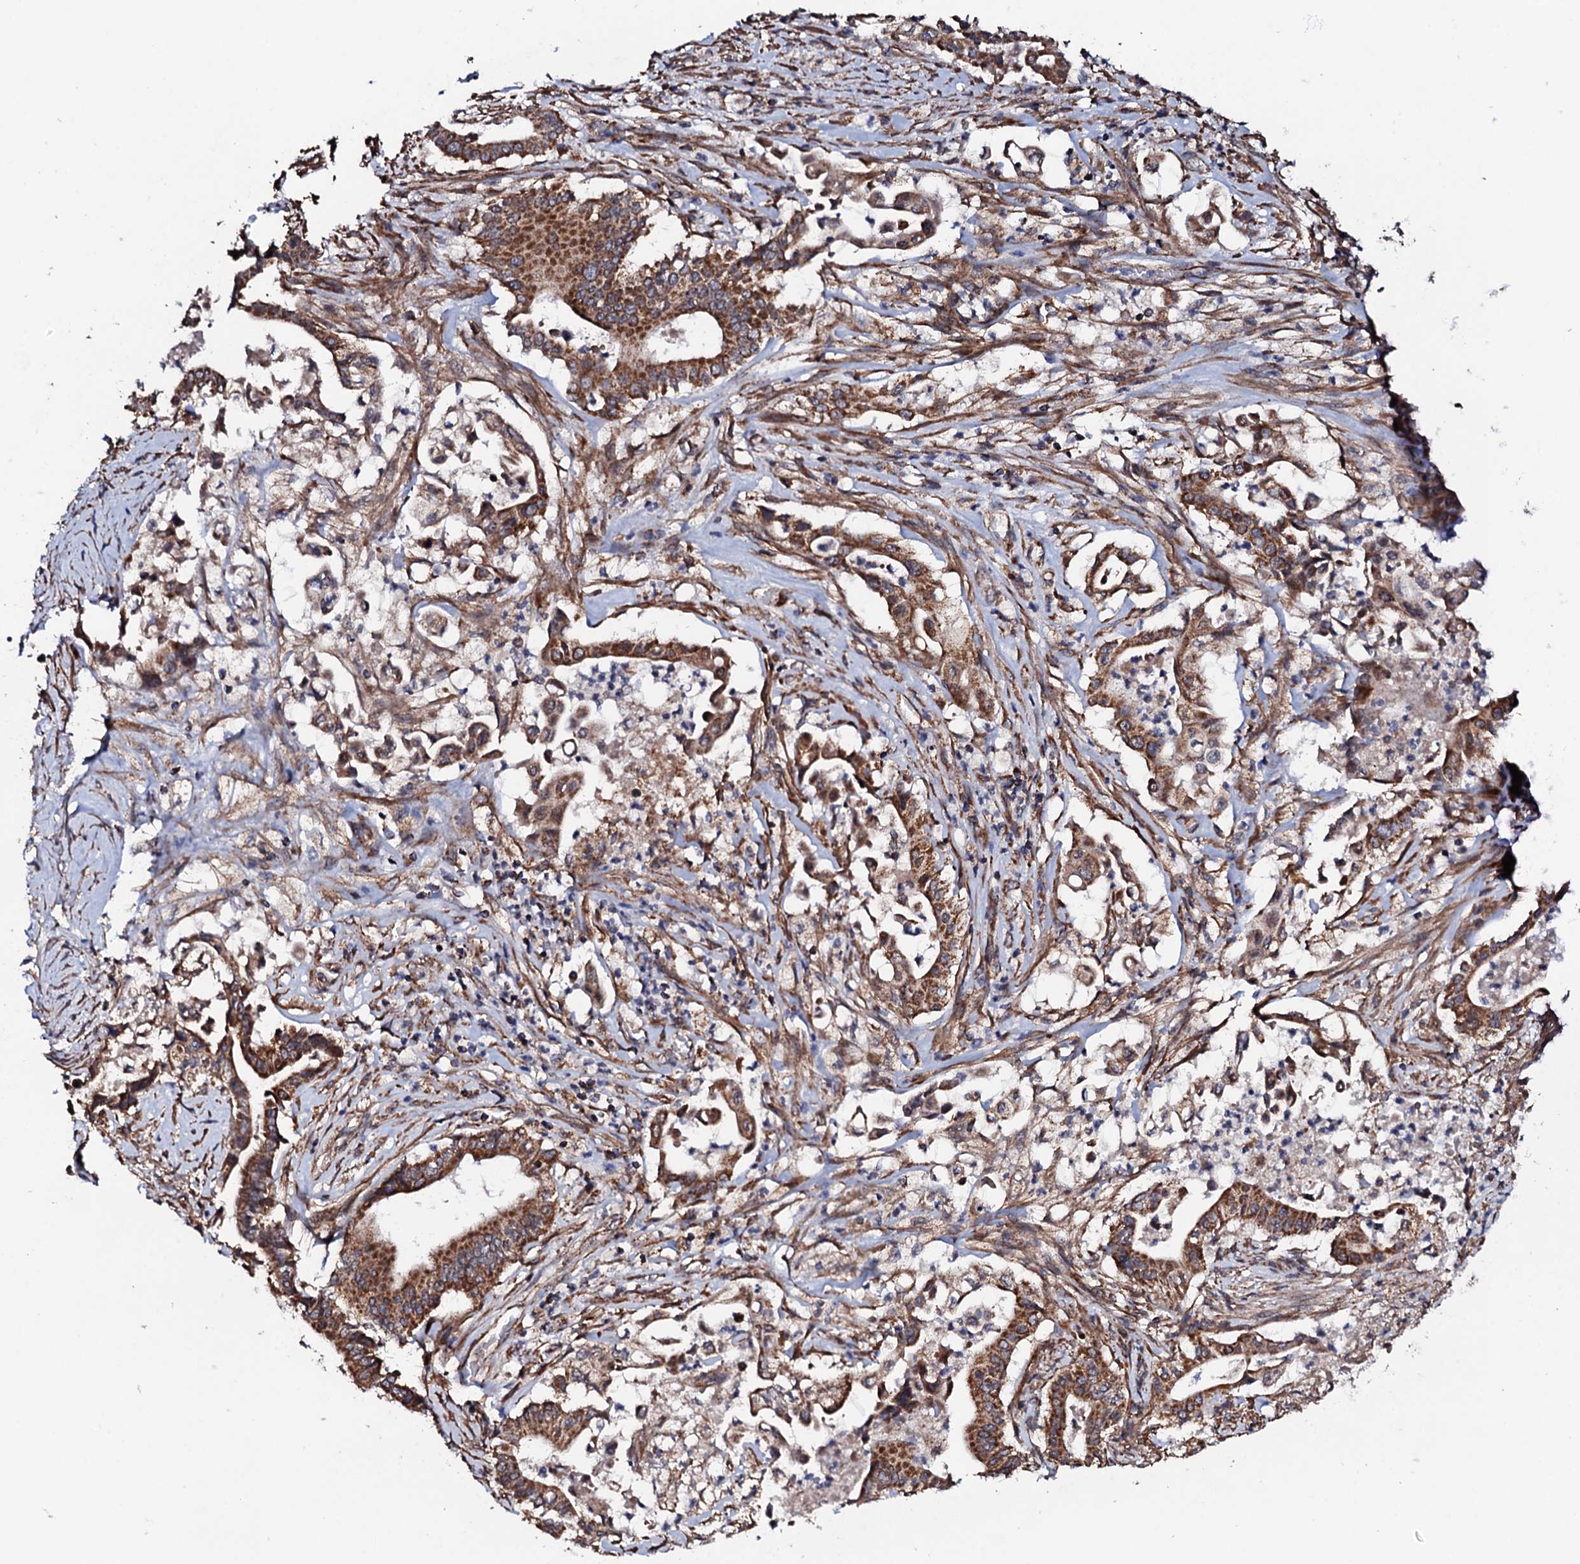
{"staining": {"intensity": "strong", "quantity": ">75%", "location": "cytoplasmic/membranous"}, "tissue": "pancreatic cancer", "cell_type": "Tumor cells", "image_type": "cancer", "snomed": [{"axis": "morphology", "description": "Adenocarcinoma, NOS"}, {"axis": "topography", "description": "Pancreas"}], "caption": "Tumor cells demonstrate high levels of strong cytoplasmic/membranous expression in approximately >75% of cells in pancreatic adenocarcinoma.", "gene": "MTIF3", "patient": {"sex": "female", "age": 77}}